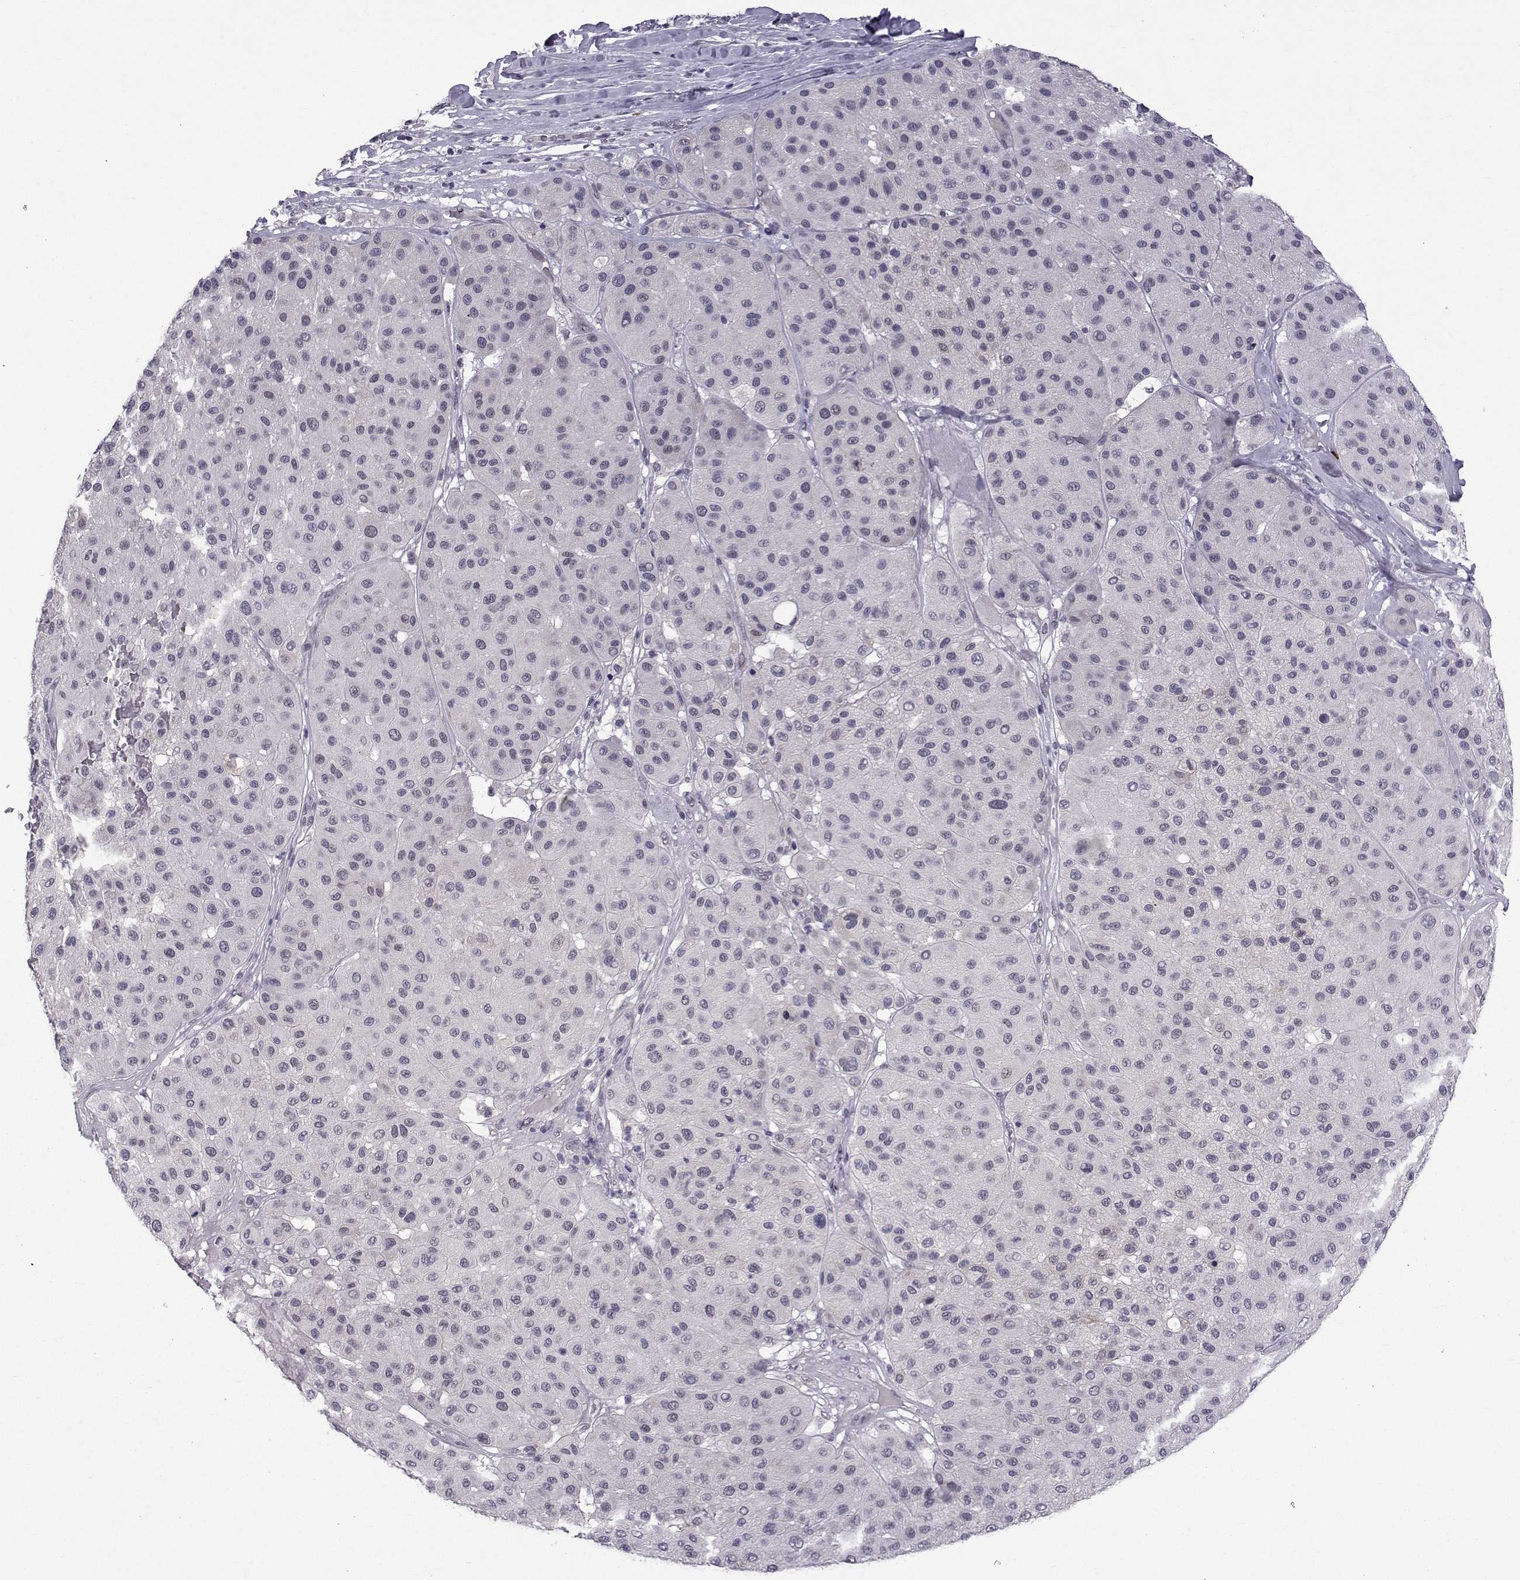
{"staining": {"intensity": "weak", "quantity": "<25%", "location": "nuclear"}, "tissue": "melanoma", "cell_type": "Tumor cells", "image_type": "cancer", "snomed": [{"axis": "morphology", "description": "Malignant melanoma, Metastatic site"}, {"axis": "topography", "description": "Smooth muscle"}], "caption": "A photomicrograph of melanoma stained for a protein demonstrates no brown staining in tumor cells. (Immunohistochemistry (ihc), brightfield microscopy, high magnification).", "gene": "RBM24", "patient": {"sex": "male", "age": 41}}